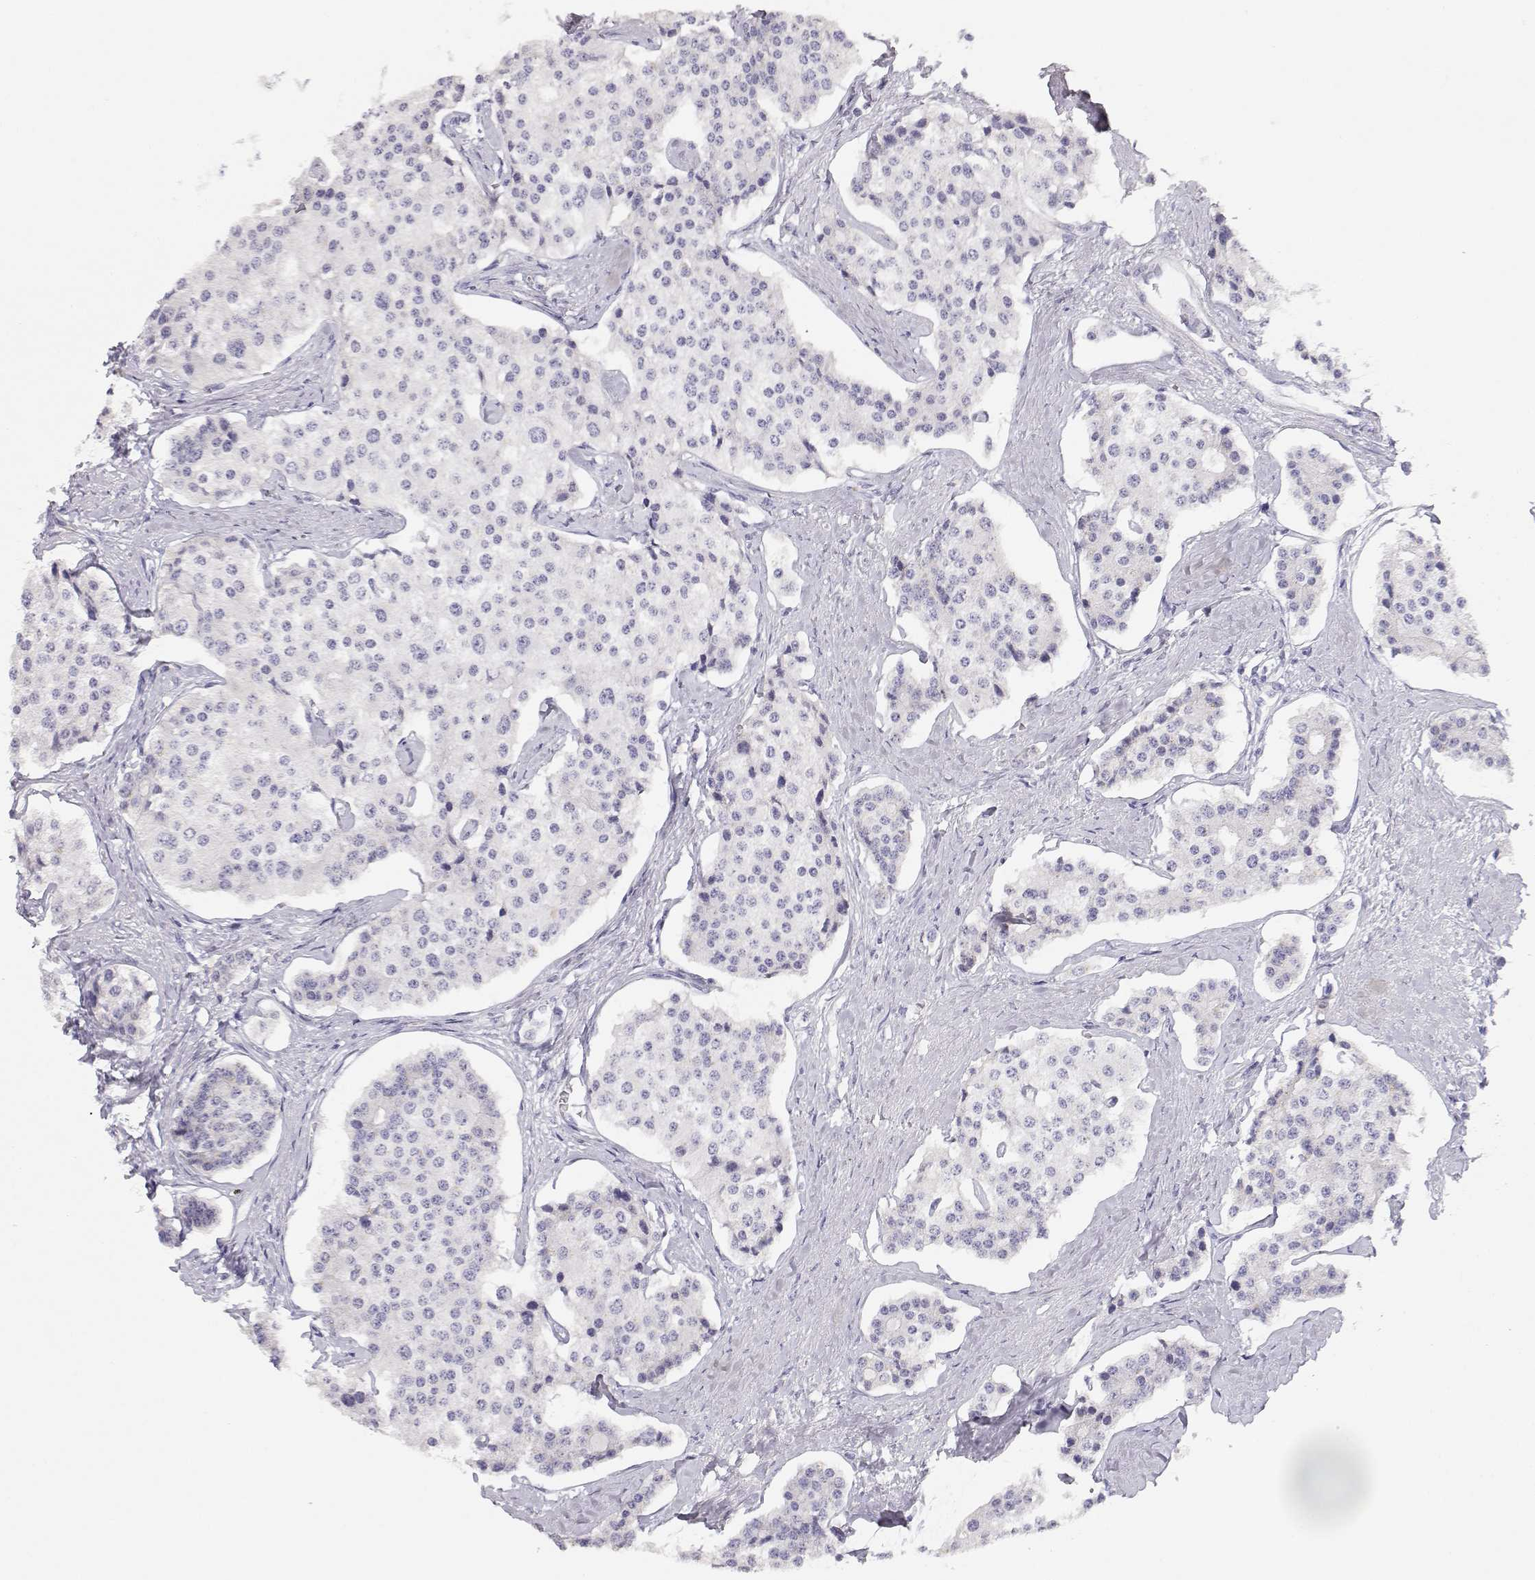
{"staining": {"intensity": "negative", "quantity": "none", "location": "none"}, "tissue": "carcinoid", "cell_type": "Tumor cells", "image_type": "cancer", "snomed": [{"axis": "morphology", "description": "Carcinoid, malignant, NOS"}, {"axis": "topography", "description": "Small intestine"}], "caption": "Immunohistochemistry of carcinoid (malignant) demonstrates no positivity in tumor cells.", "gene": "GPR174", "patient": {"sex": "female", "age": 65}}